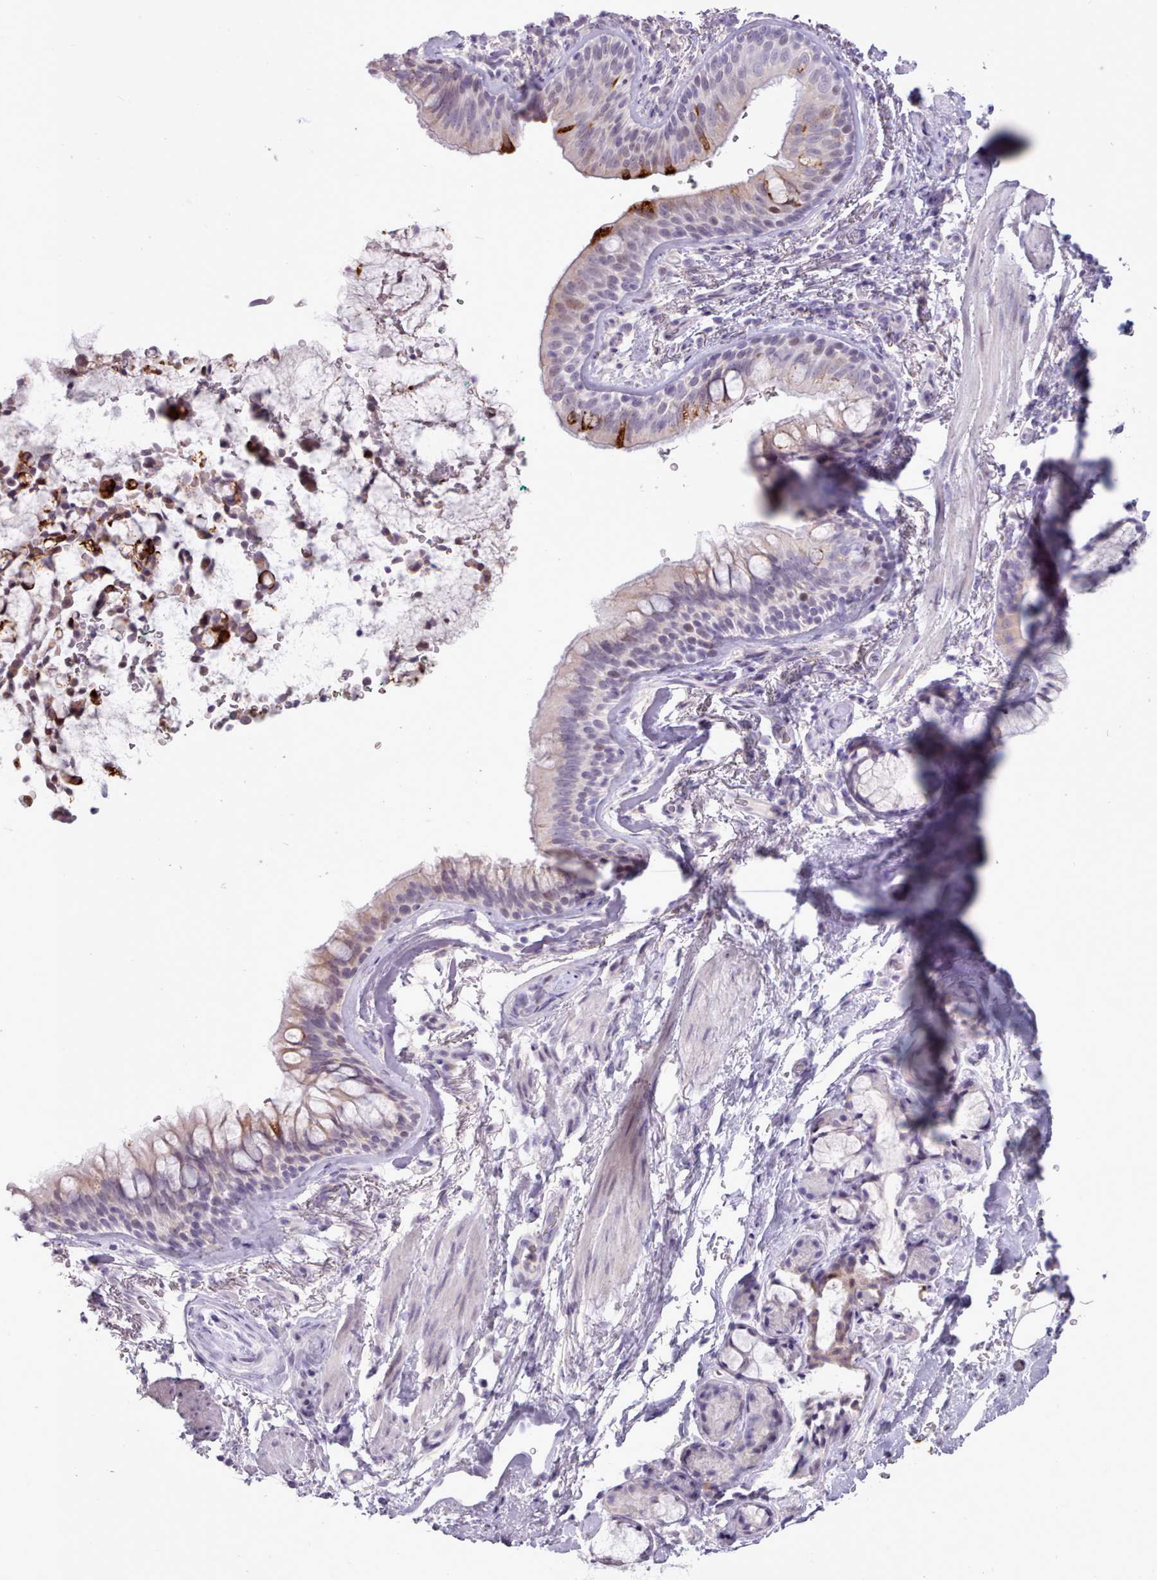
{"staining": {"intensity": "negative", "quantity": "none", "location": "none"}, "tissue": "soft tissue", "cell_type": "Chondrocytes", "image_type": "normal", "snomed": [{"axis": "morphology", "description": "Normal tissue, NOS"}, {"axis": "topography", "description": "Cartilage tissue"}, {"axis": "topography", "description": "Bronchus"}], "caption": "Micrograph shows no significant protein positivity in chondrocytes of unremarkable soft tissue. (DAB immunohistochemistry (IHC), high magnification).", "gene": "BDKRB2", "patient": {"sex": "female", "age": 72}}